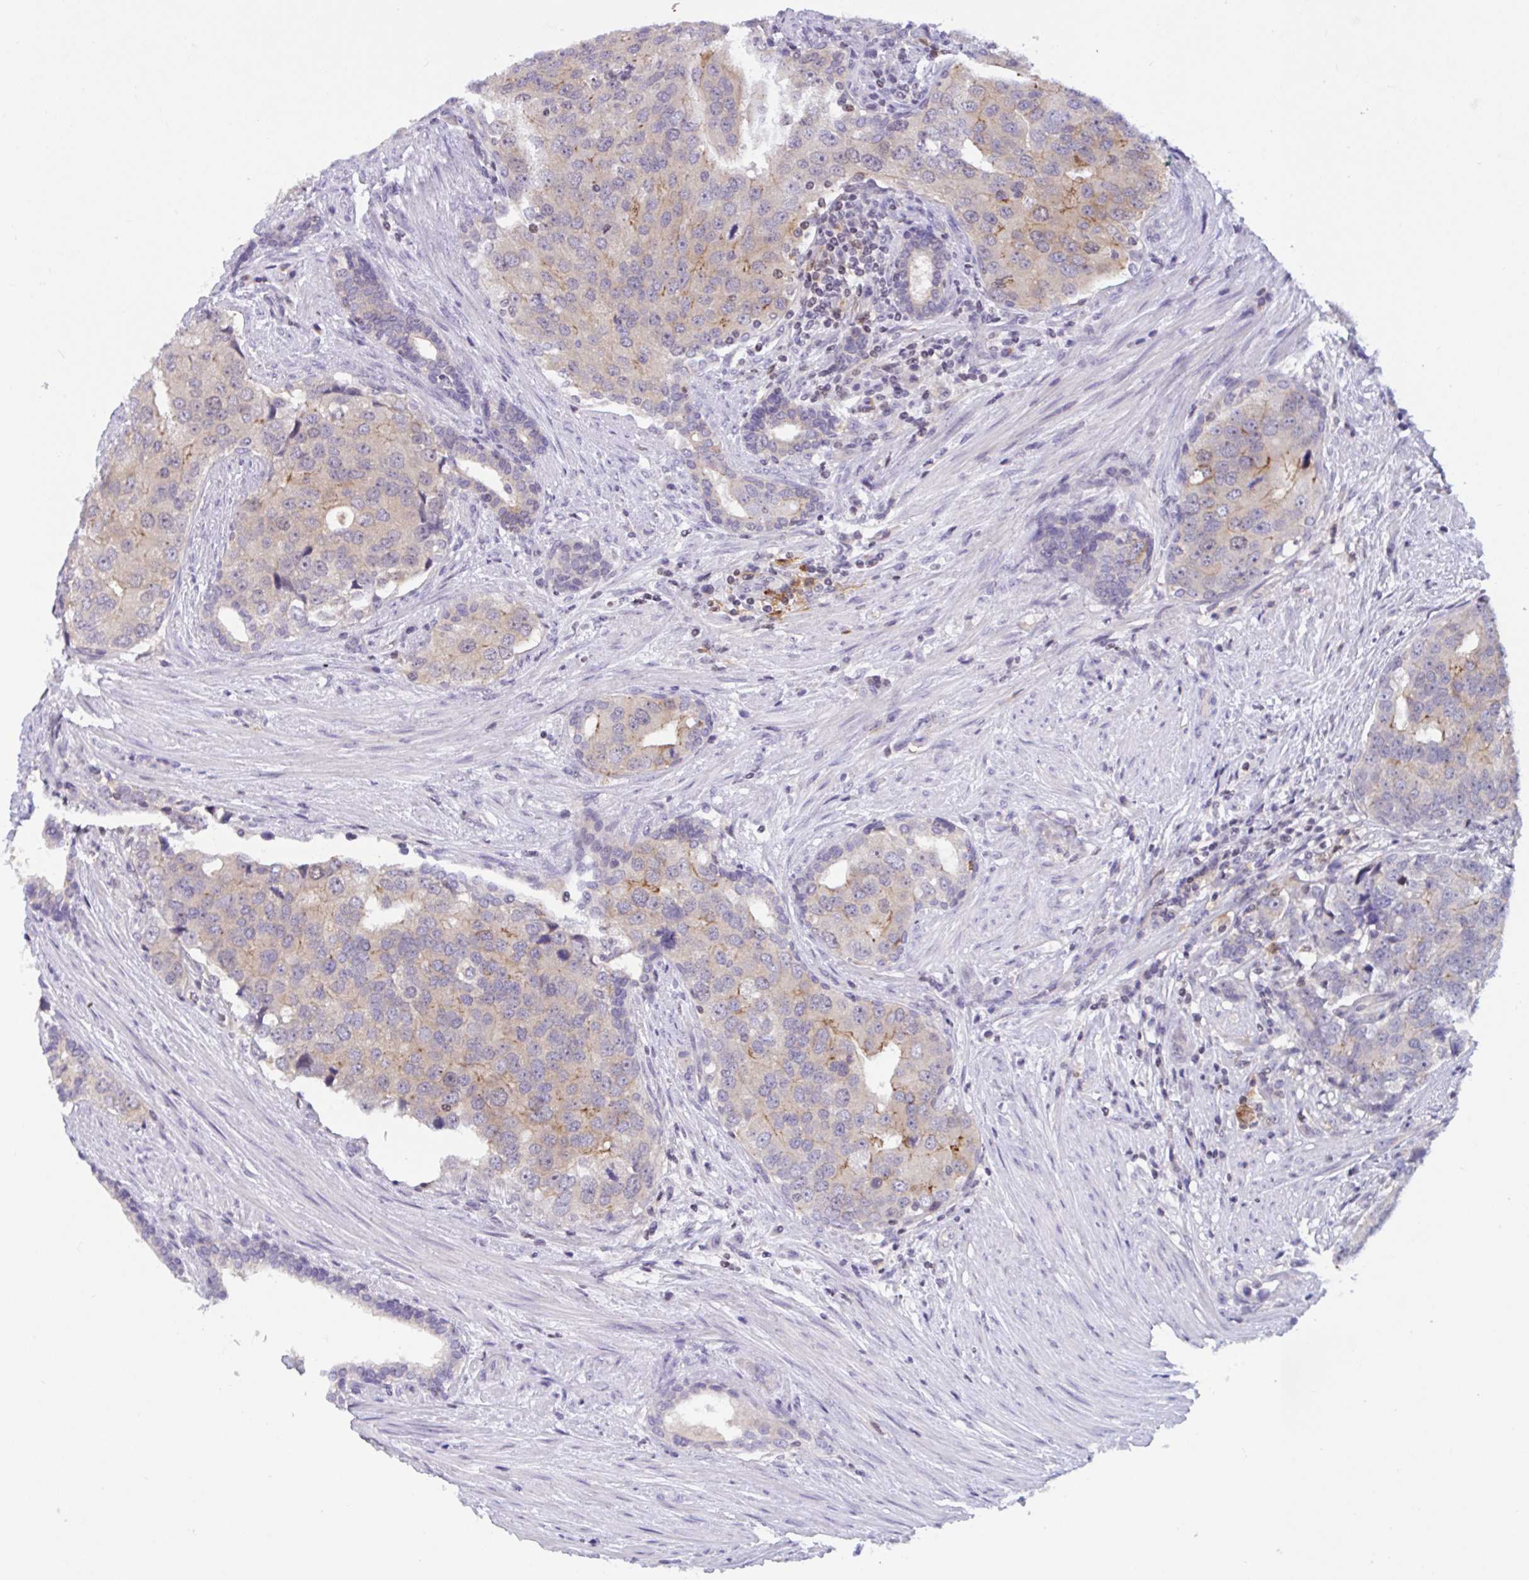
{"staining": {"intensity": "weak", "quantity": ">75%", "location": "cytoplasmic/membranous"}, "tissue": "prostate cancer", "cell_type": "Tumor cells", "image_type": "cancer", "snomed": [{"axis": "morphology", "description": "Adenocarcinoma, High grade"}, {"axis": "topography", "description": "Prostate"}], "caption": "A high-resolution histopathology image shows immunohistochemistry staining of prostate cancer (adenocarcinoma (high-grade)), which demonstrates weak cytoplasmic/membranous positivity in approximately >75% of tumor cells.", "gene": "SNX11", "patient": {"sex": "male", "age": 68}}